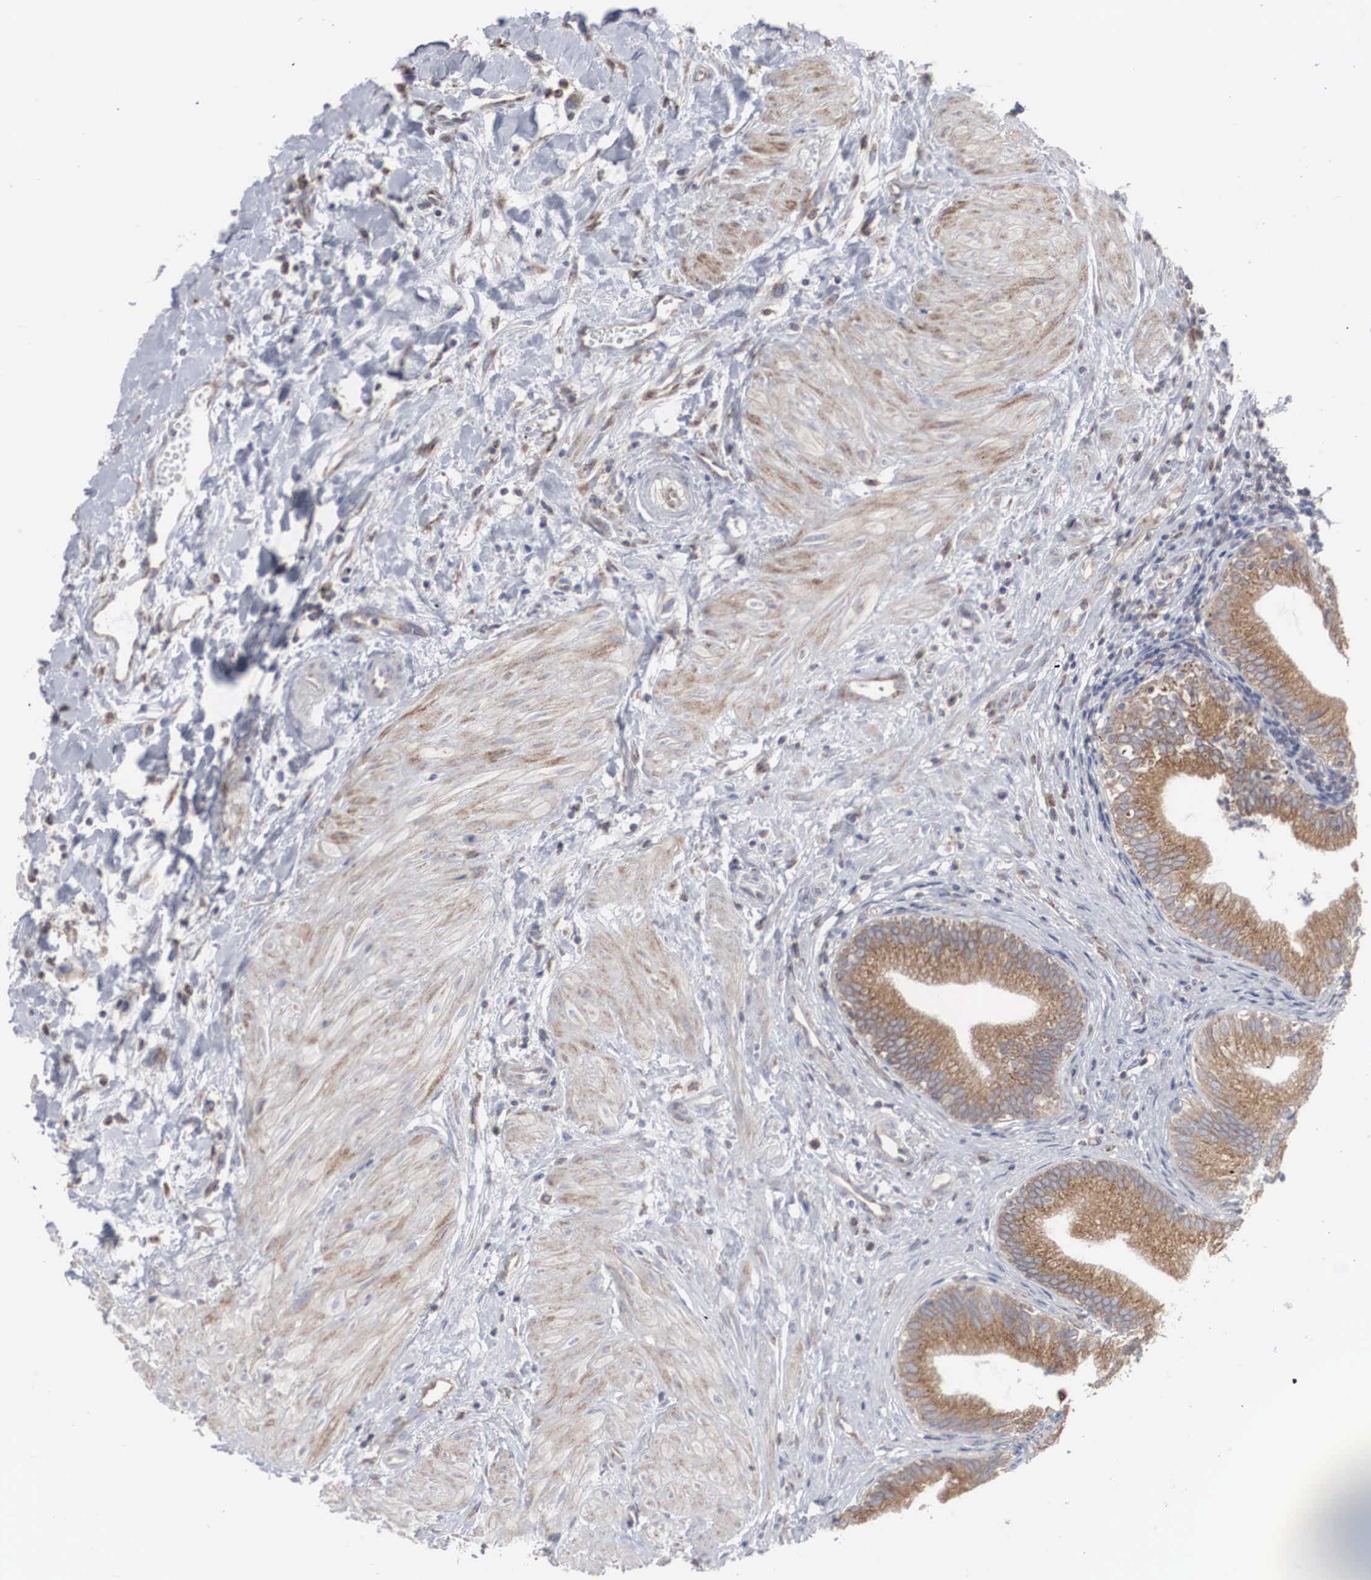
{"staining": {"intensity": "strong", "quantity": ">75%", "location": "cytoplasmic/membranous"}, "tissue": "gallbladder", "cell_type": "Glandular cells", "image_type": "normal", "snomed": [{"axis": "morphology", "description": "Normal tissue, NOS"}, {"axis": "topography", "description": "Gallbladder"}], "caption": "Protein expression analysis of unremarkable gallbladder exhibits strong cytoplasmic/membranous positivity in about >75% of glandular cells. The staining was performed using DAB (3,3'-diaminobenzidine), with brown indicating positive protein expression. Nuclei are stained blue with hematoxylin.", "gene": "CTAGE15", "patient": {"sex": "male", "age": 58}}